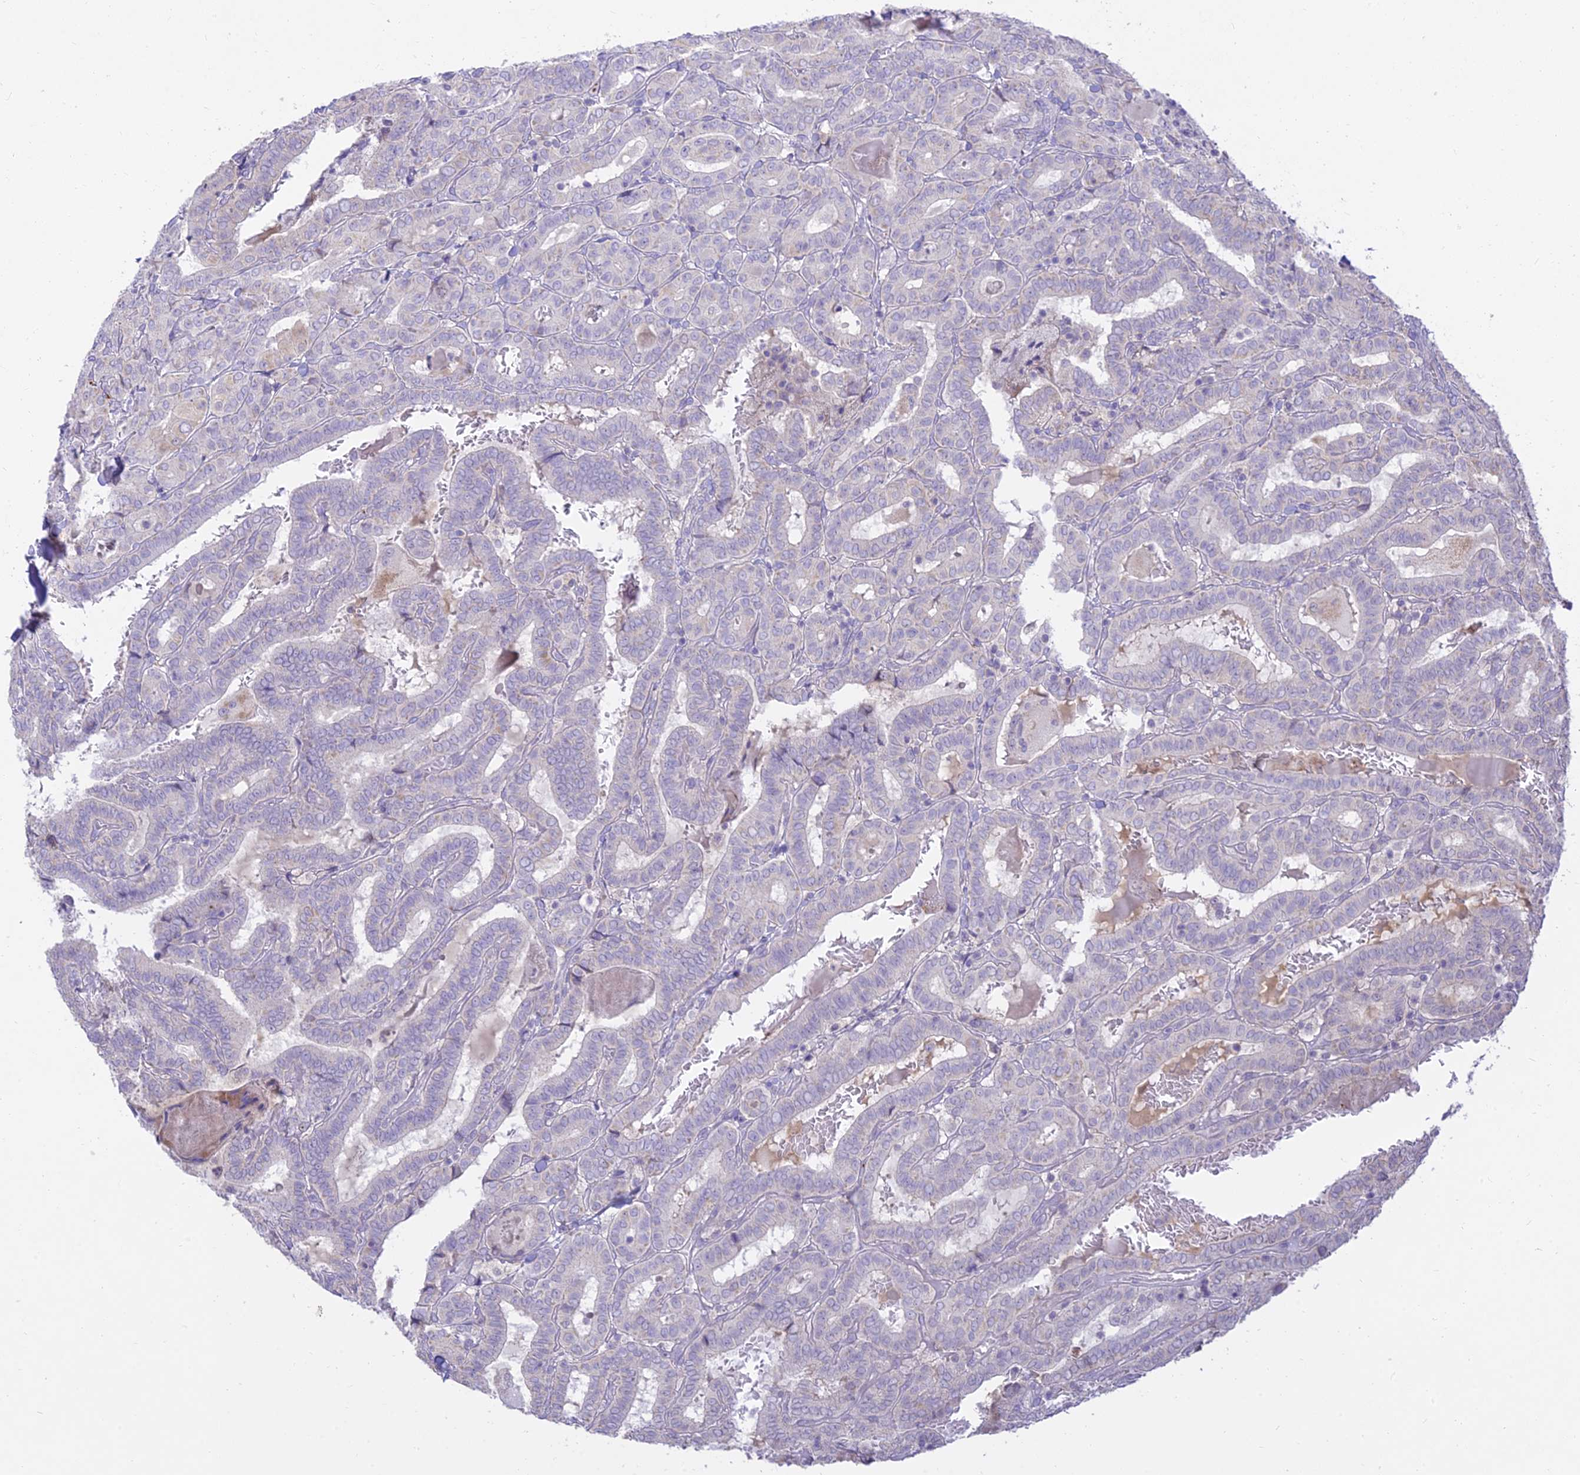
{"staining": {"intensity": "negative", "quantity": "none", "location": "none"}, "tissue": "thyroid cancer", "cell_type": "Tumor cells", "image_type": "cancer", "snomed": [{"axis": "morphology", "description": "Papillary adenocarcinoma, NOS"}, {"axis": "topography", "description": "Thyroid gland"}], "caption": "Tumor cells are negative for brown protein staining in thyroid cancer (papillary adenocarcinoma).", "gene": "TMEM40", "patient": {"sex": "female", "age": 72}}